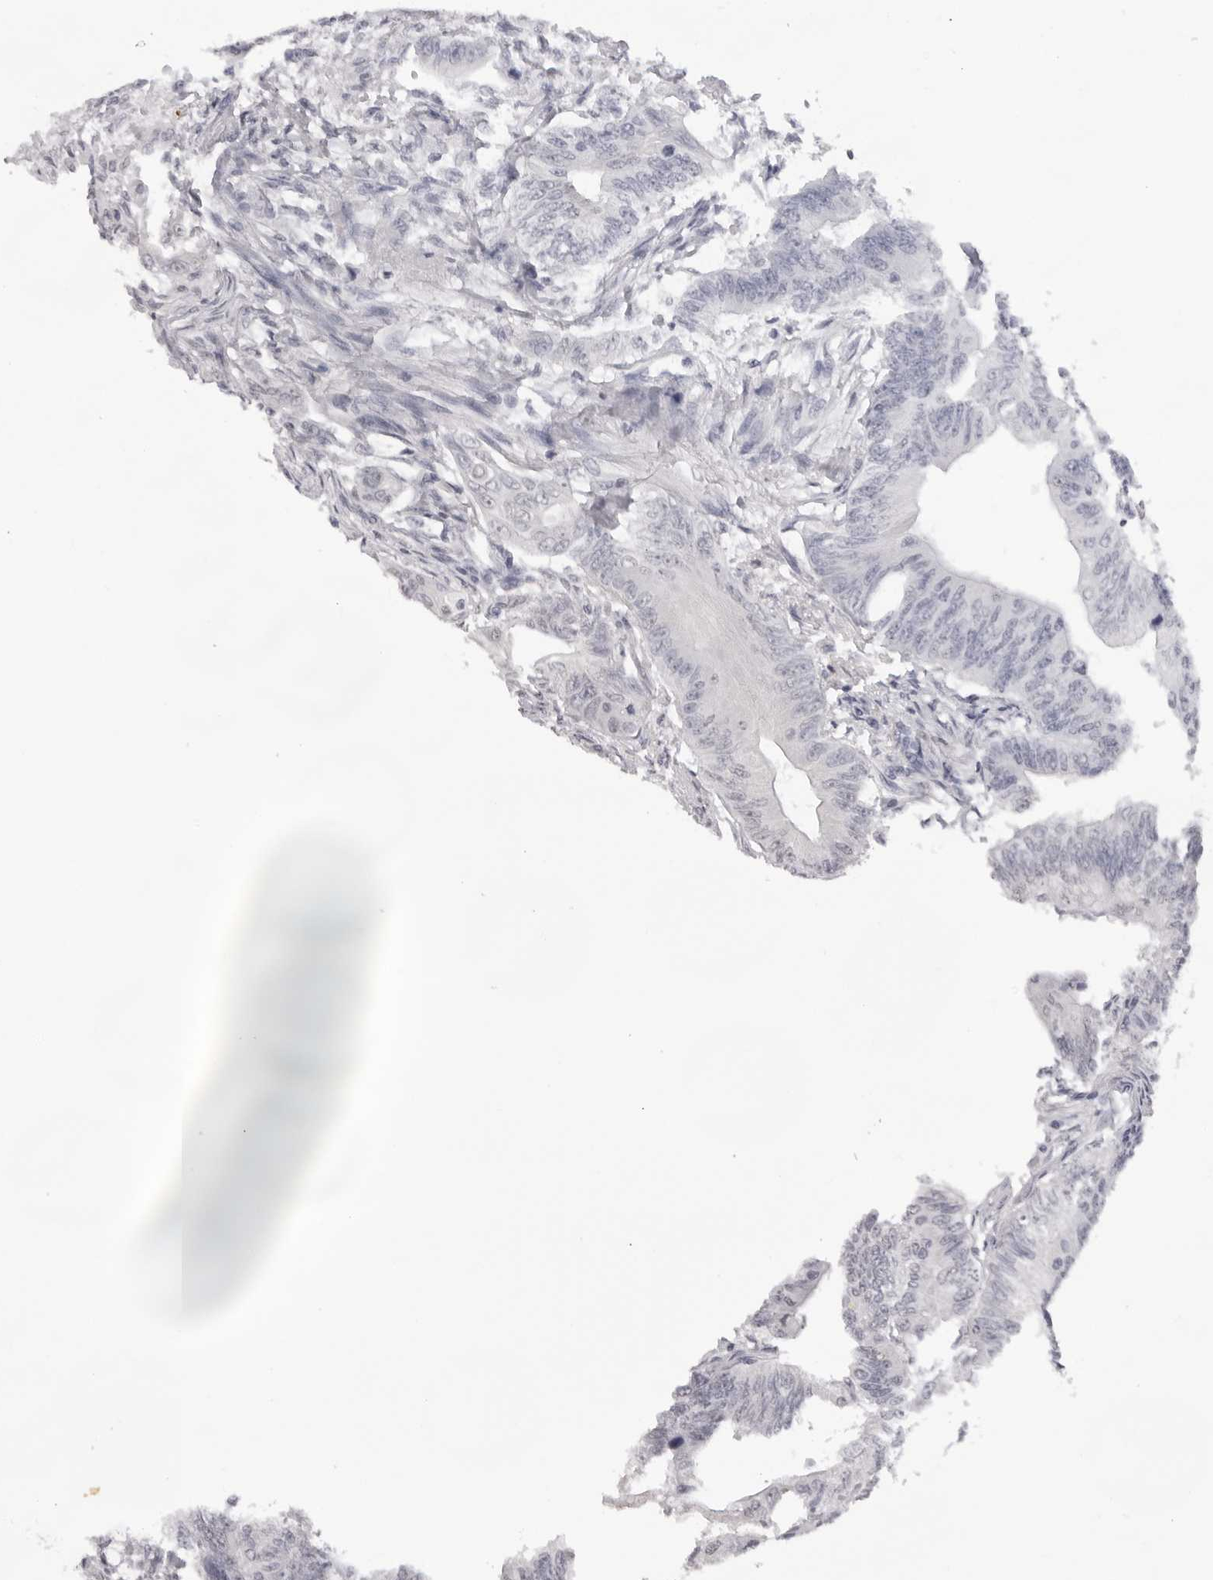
{"staining": {"intensity": "negative", "quantity": "none", "location": "none"}, "tissue": "colorectal cancer", "cell_type": "Tumor cells", "image_type": "cancer", "snomed": [{"axis": "morphology", "description": "Adenoma, NOS"}, {"axis": "morphology", "description": "Adenocarcinoma, NOS"}, {"axis": "topography", "description": "Colon"}], "caption": "This is a histopathology image of immunohistochemistry staining of colorectal cancer (adenoma), which shows no staining in tumor cells.", "gene": "NTM", "patient": {"sex": "male", "age": 79}}